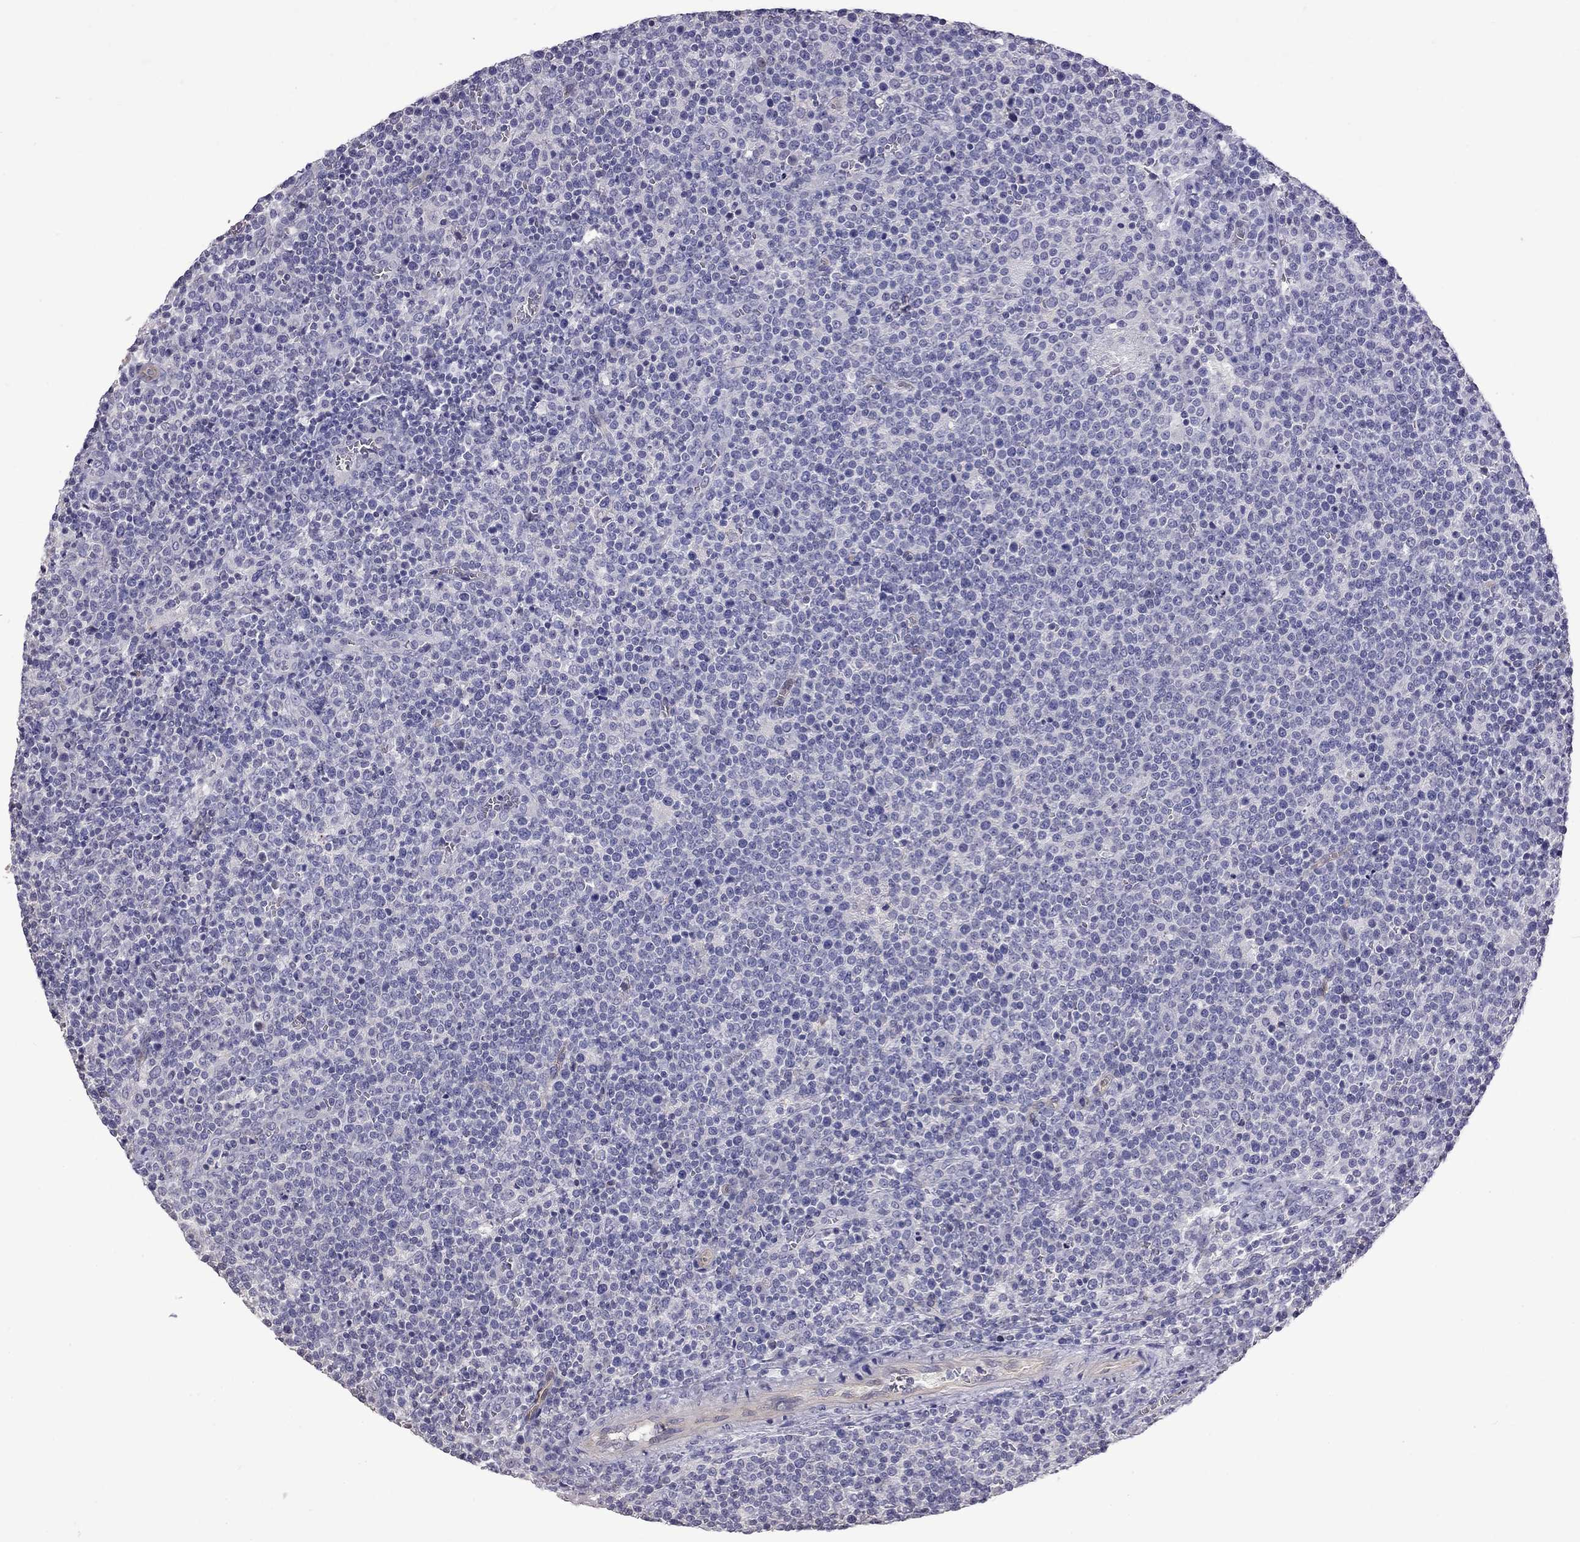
{"staining": {"intensity": "negative", "quantity": "none", "location": "none"}, "tissue": "lymphoma", "cell_type": "Tumor cells", "image_type": "cancer", "snomed": [{"axis": "morphology", "description": "Malignant lymphoma, non-Hodgkin's type, High grade"}, {"axis": "topography", "description": "Lymph node"}], "caption": "Tumor cells show no significant staining in lymphoma.", "gene": "FEZ1", "patient": {"sex": "male", "age": 61}}